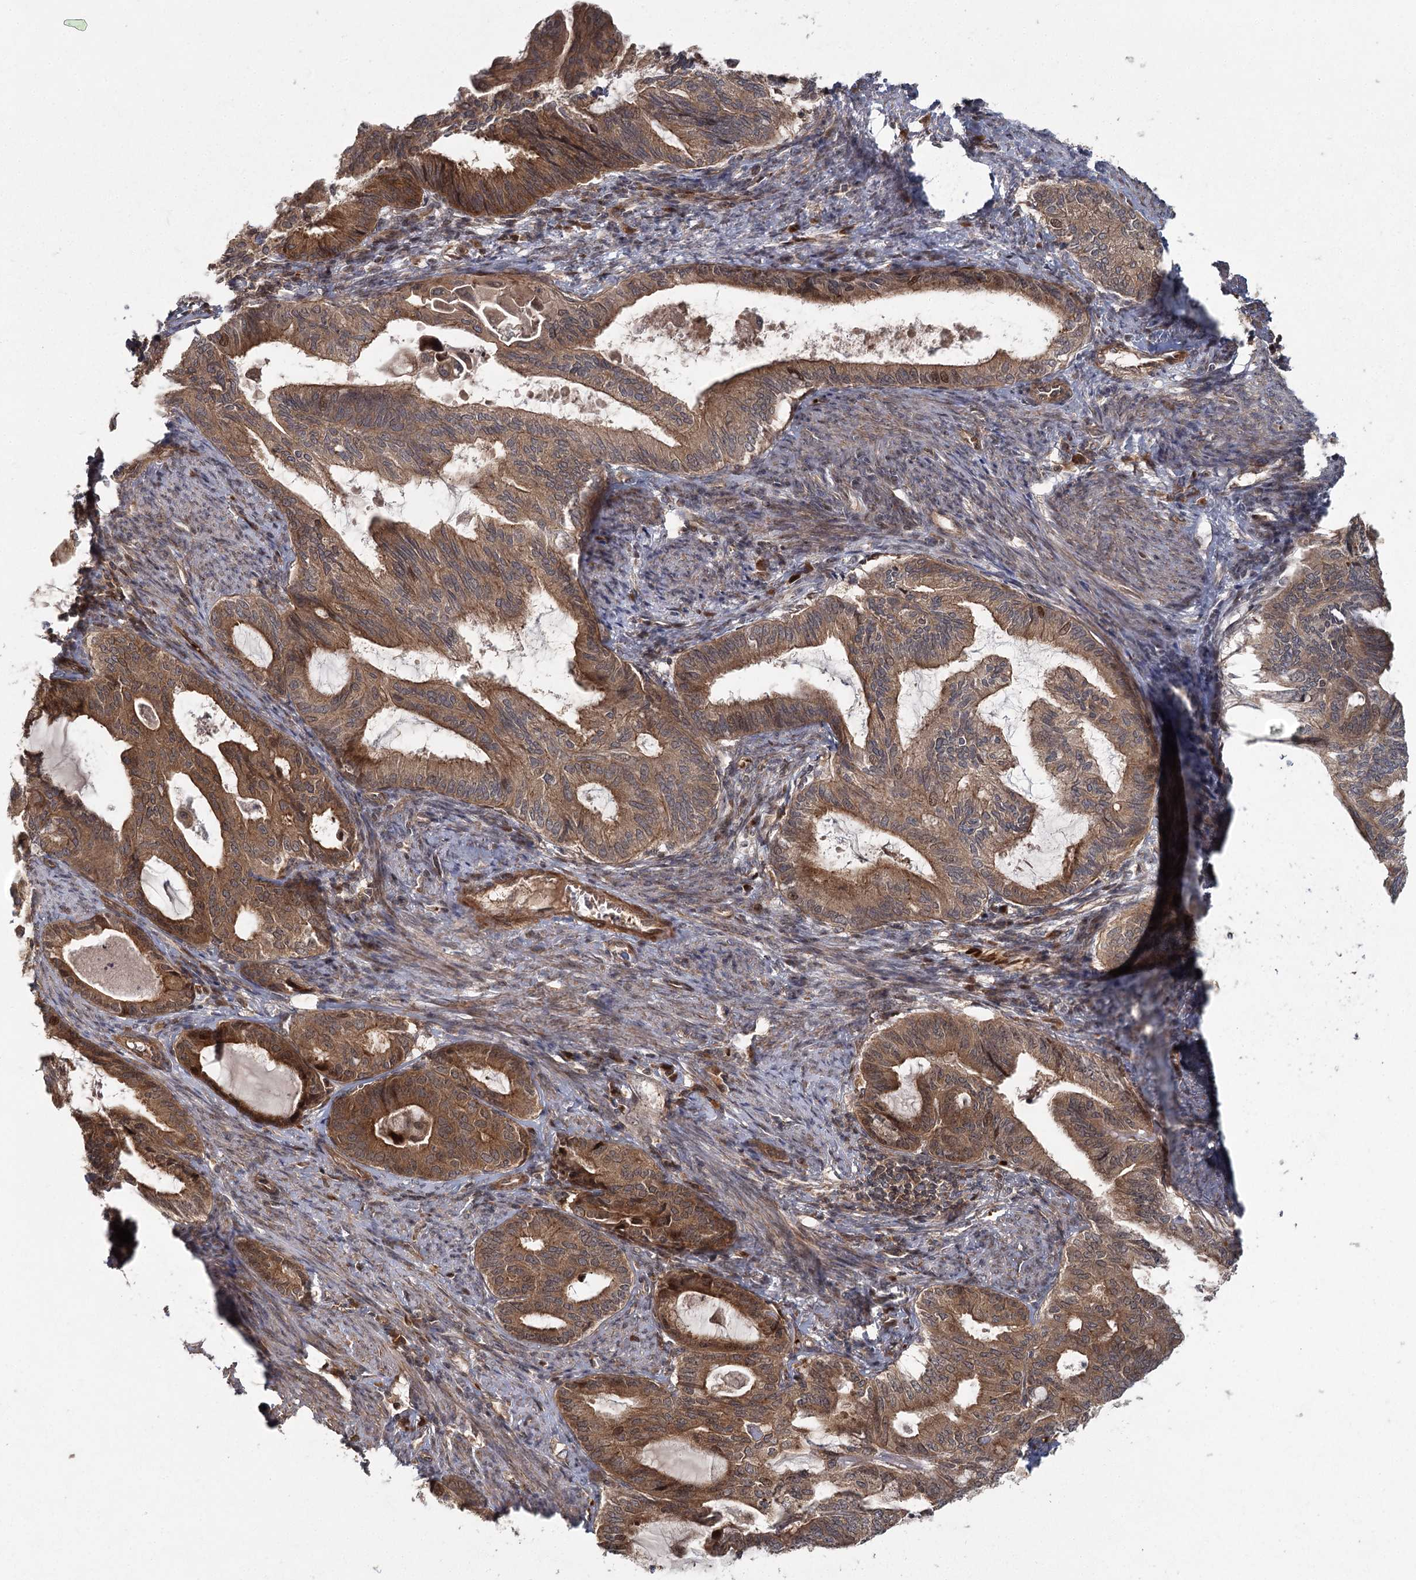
{"staining": {"intensity": "strong", "quantity": ">75%", "location": "cytoplasmic/membranous,nuclear"}, "tissue": "endometrial cancer", "cell_type": "Tumor cells", "image_type": "cancer", "snomed": [{"axis": "morphology", "description": "Adenocarcinoma, NOS"}, {"axis": "topography", "description": "Endometrium"}], "caption": "Approximately >75% of tumor cells in endometrial cancer (adenocarcinoma) reveal strong cytoplasmic/membranous and nuclear protein expression as visualized by brown immunohistochemical staining.", "gene": "RAPGEF6", "patient": {"sex": "female", "age": 86}}